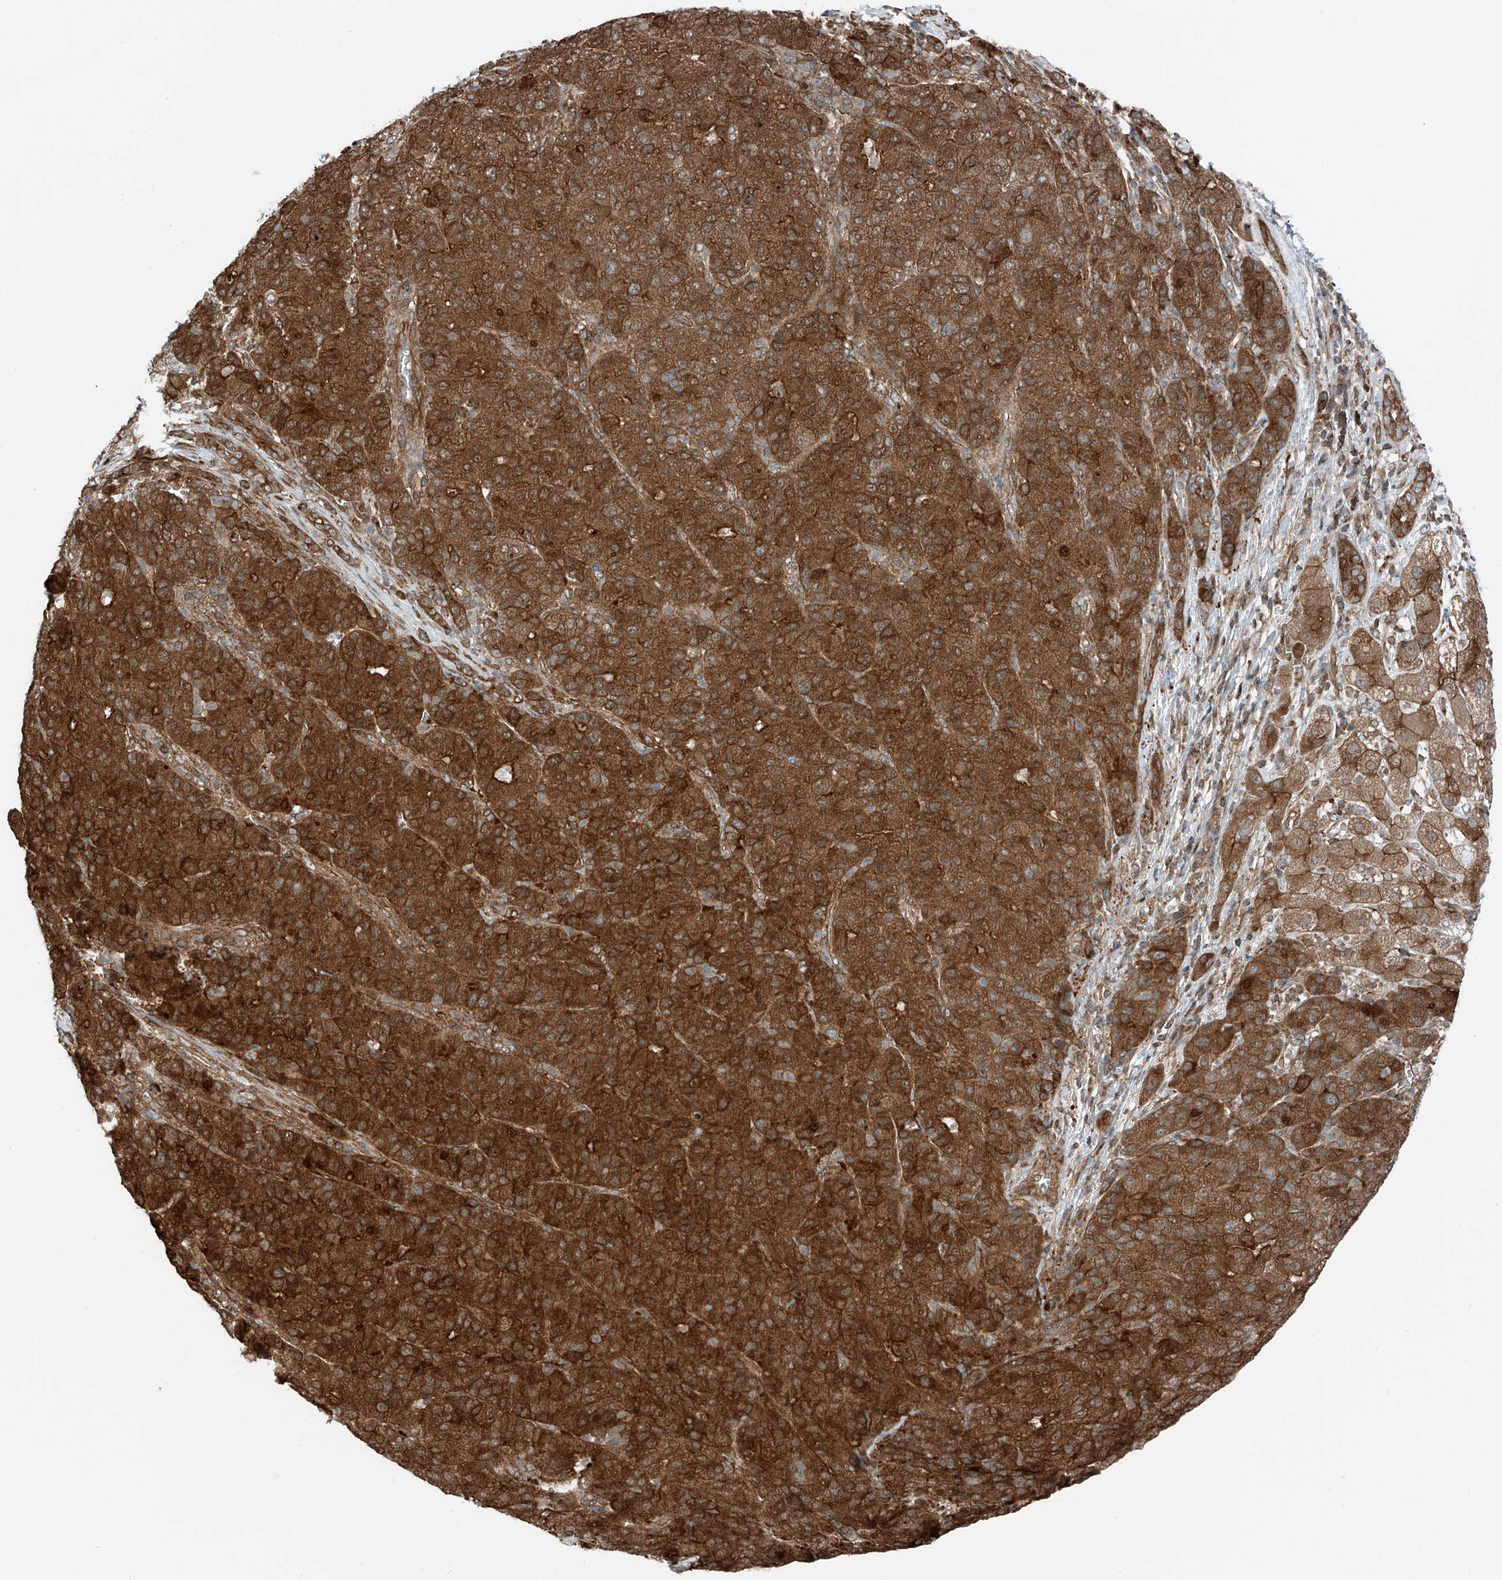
{"staining": {"intensity": "strong", "quantity": ">75%", "location": "cytoplasmic/membranous"}, "tissue": "liver cancer", "cell_type": "Tumor cells", "image_type": "cancer", "snomed": [{"axis": "morphology", "description": "Carcinoma, Hepatocellular, NOS"}, {"axis": "topography", "description": "Liver"}], "caption": "An immunohistochemistry micrograph of tumor tissue is shown. Protein staining in brown shows strong cytoplasmic/membranous positivity in liver cancer (hepatocellular carcinoma) within tumor cells.", "gene": "USP48", "patient": {"sex": "male", "age": 65}}